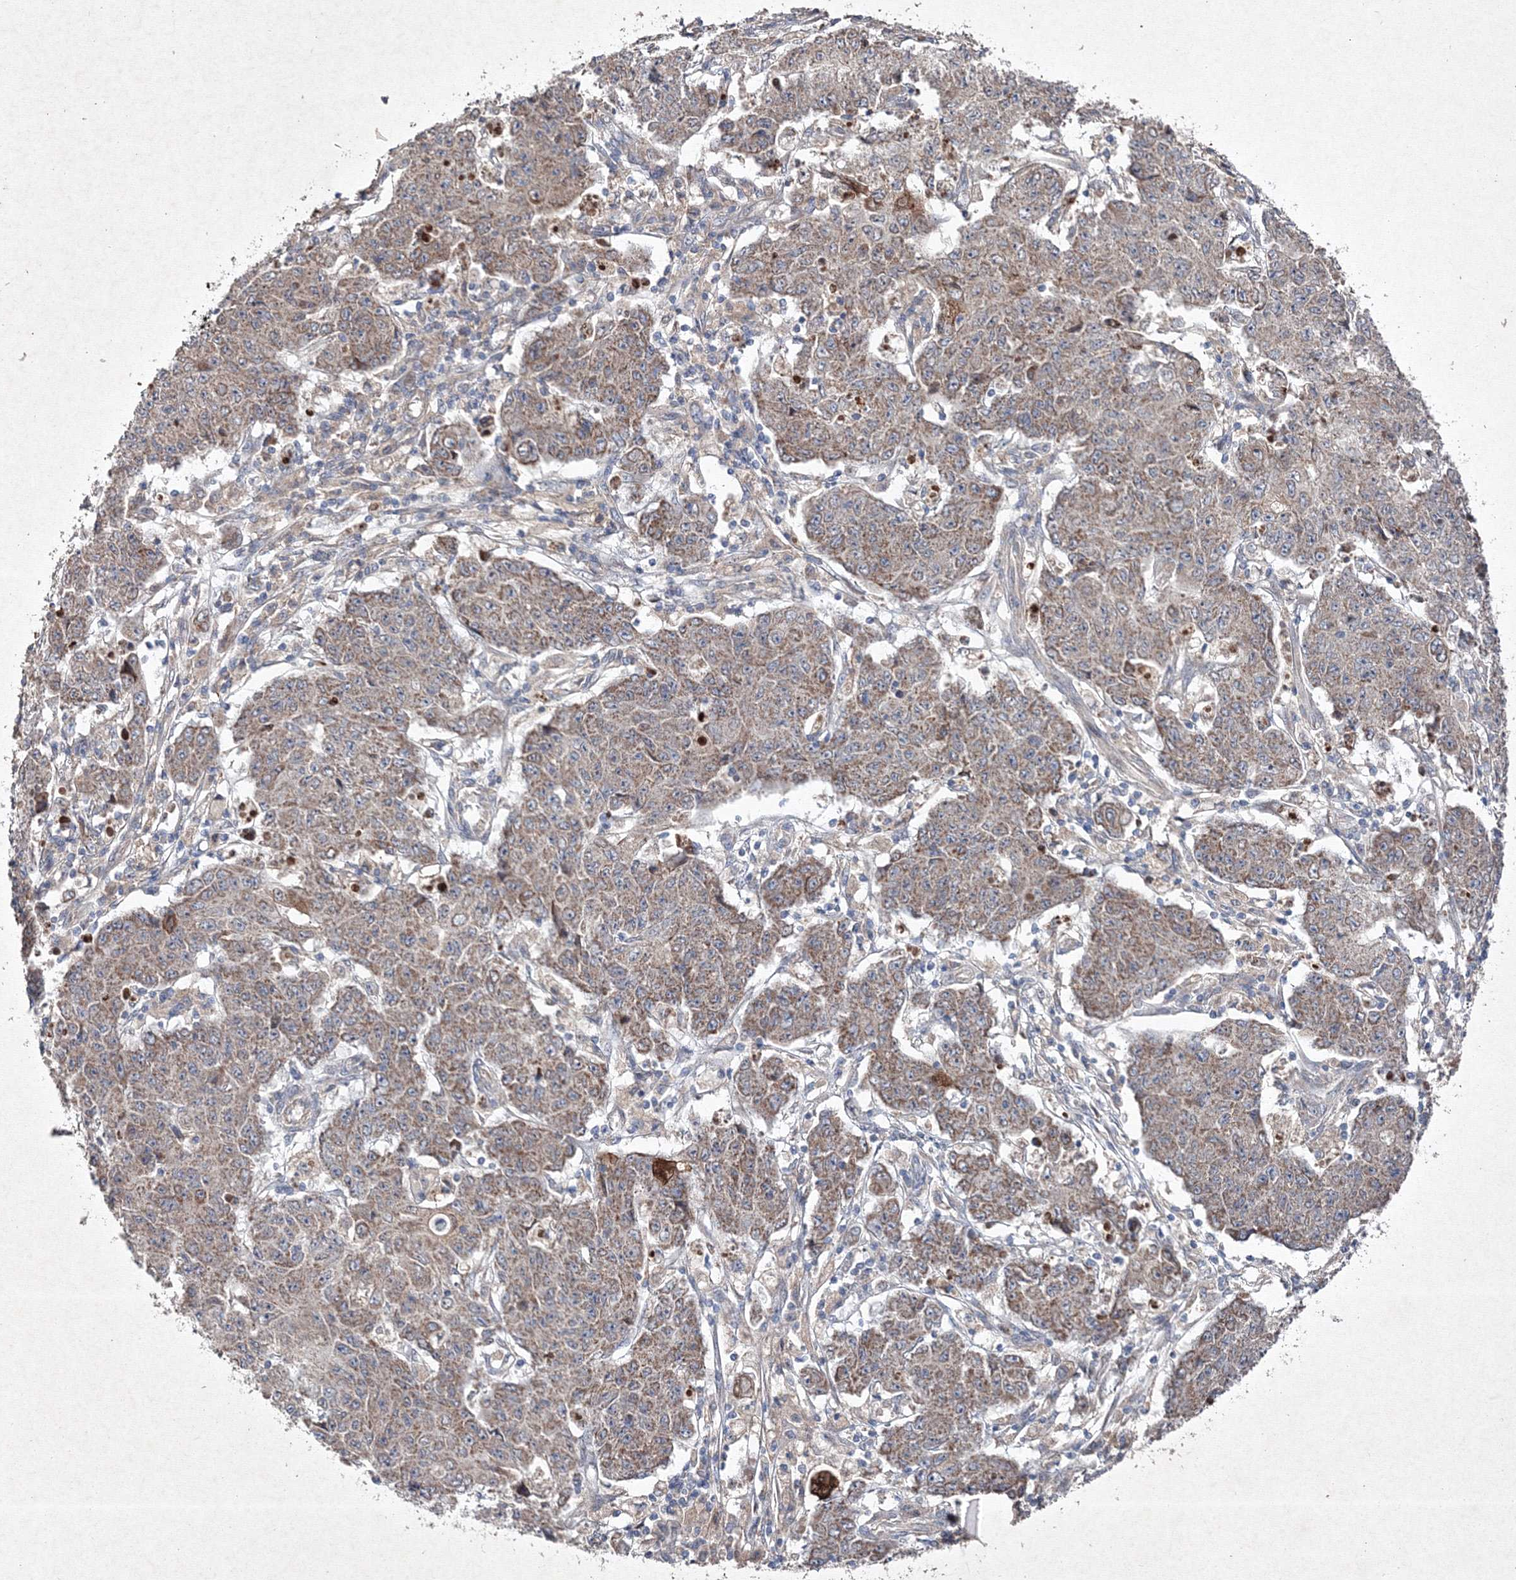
{"staining": {"intensity": "moderate", "quantity": ">75%", "location": "cytoplasmic/membranous"}, "tissue": "ovarian cancer", "cell_type": "Tumor cells", "image_type": "cancer", "snomed": [{"axis": "morphology", "description": "Carcinoma, endometroid"}, {"axis": "topography", "description": "Ovary"}], "caption": "Brown immunohistochemical staining in human ovarian cancer (endometroid carcinoma) shows moderate cytoplasmic/membranous expression in about >75% of tumor cells. The staining was performed using DAB (3,3'-diaminobenzidine) to visualize the protein expression in brown, while the nuclei were stained in blue with hematoxylin (Magnification: 20x).", "gene": "GFM1", "patient": {"sex": "female", "age": 42}}